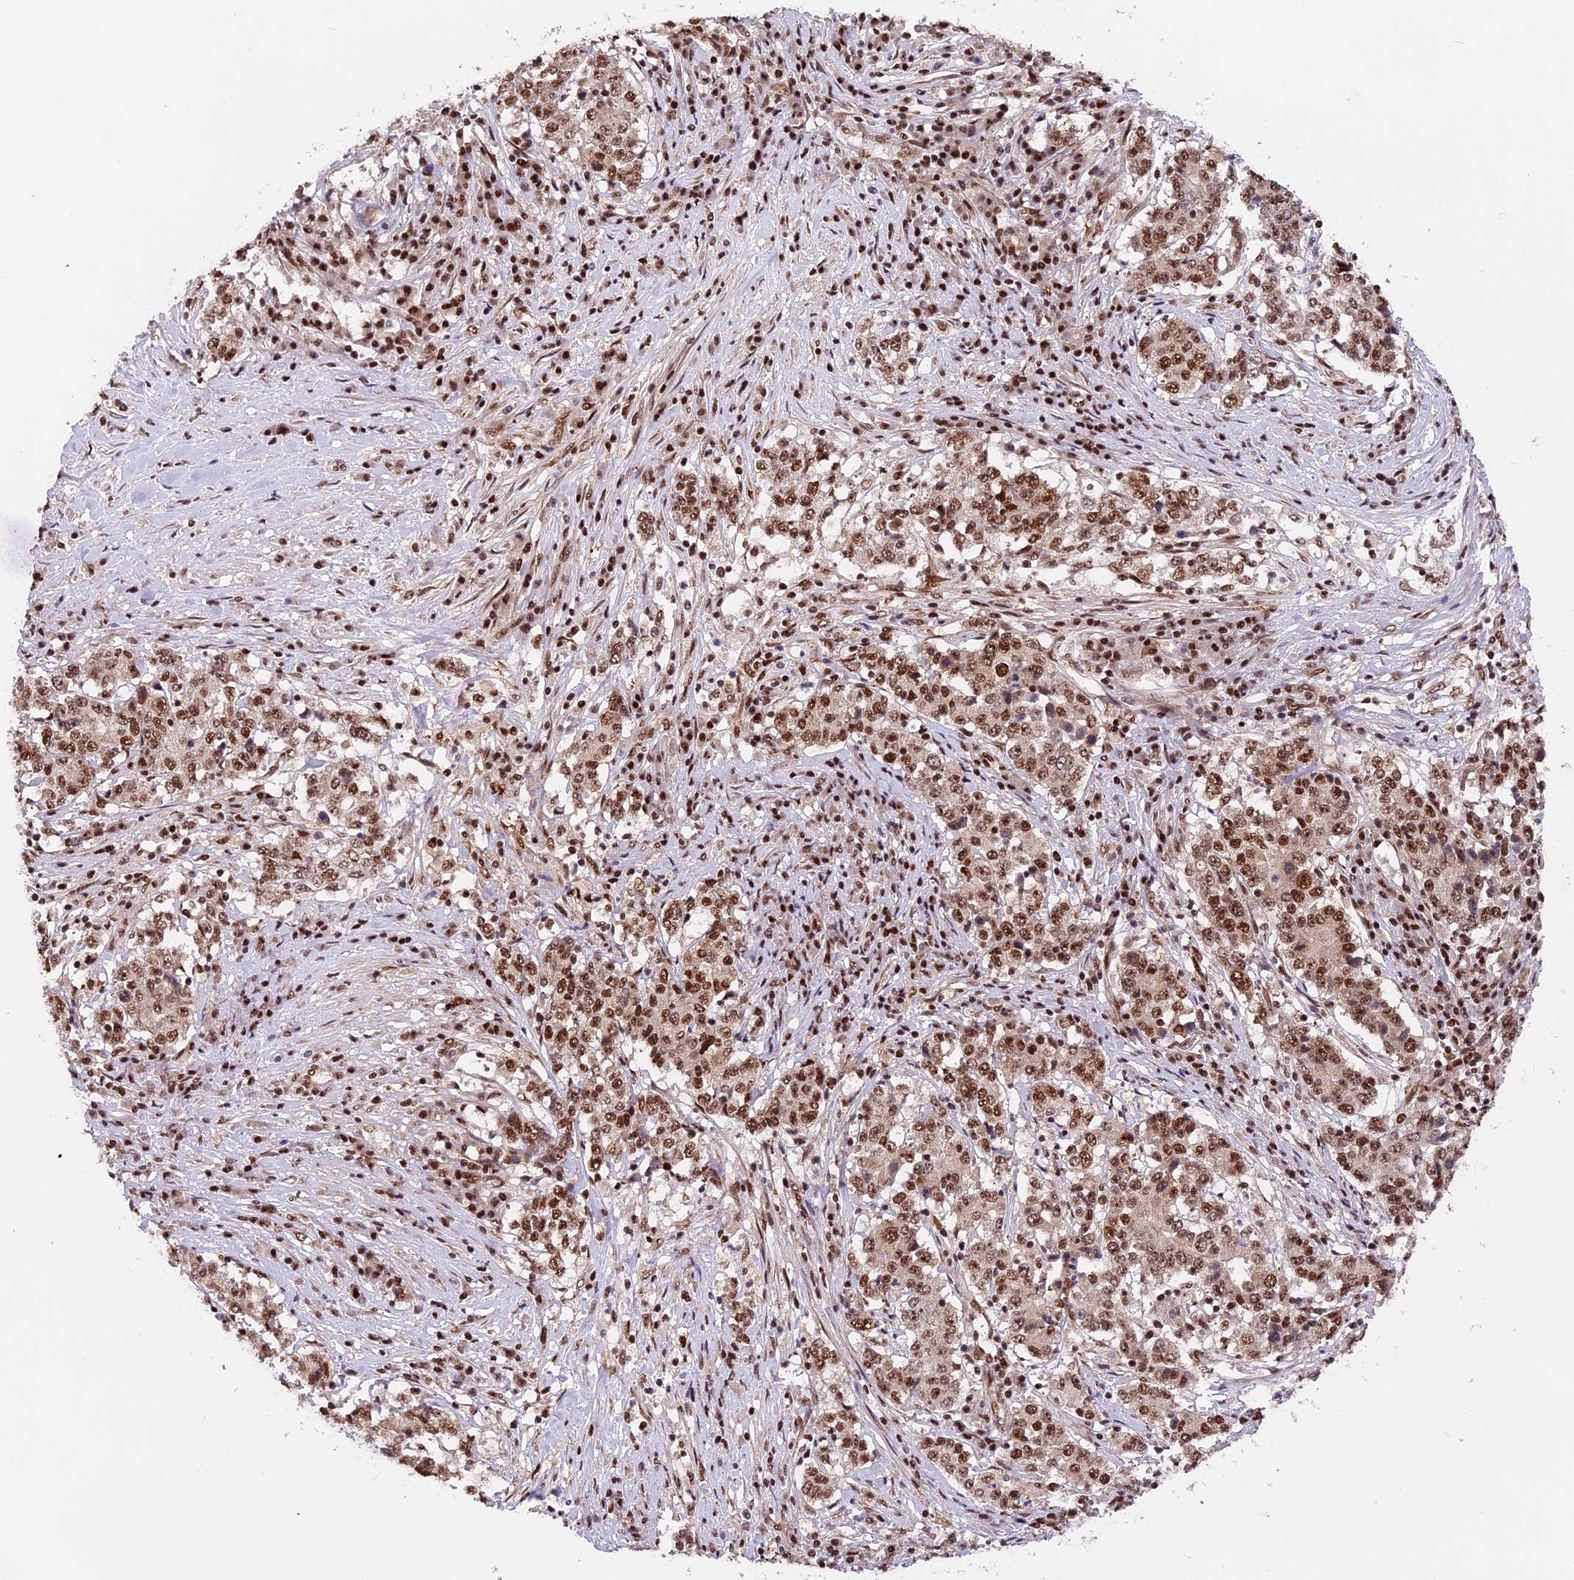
{"staining": {"intensity": "moderate", "quantity": ">75%", "location": "nuclear"}, "tissue": "stomach cancer", "cell_type": "Tumor cells", "image_type": "cancer", "snomed": [{"axis": "morphology", "description": "Adenocarcinoma, NOS"}, {"axis": "topography", "description": "Stomach"}], "caption": "Immunohistochemical staining of human adenocarcinoma (stomach) reveals moderate nuclear protein expression in approximately >75% of tumor cells.", "gene": "RAMAC", "patient": {"sex": "male", "age": 59}}